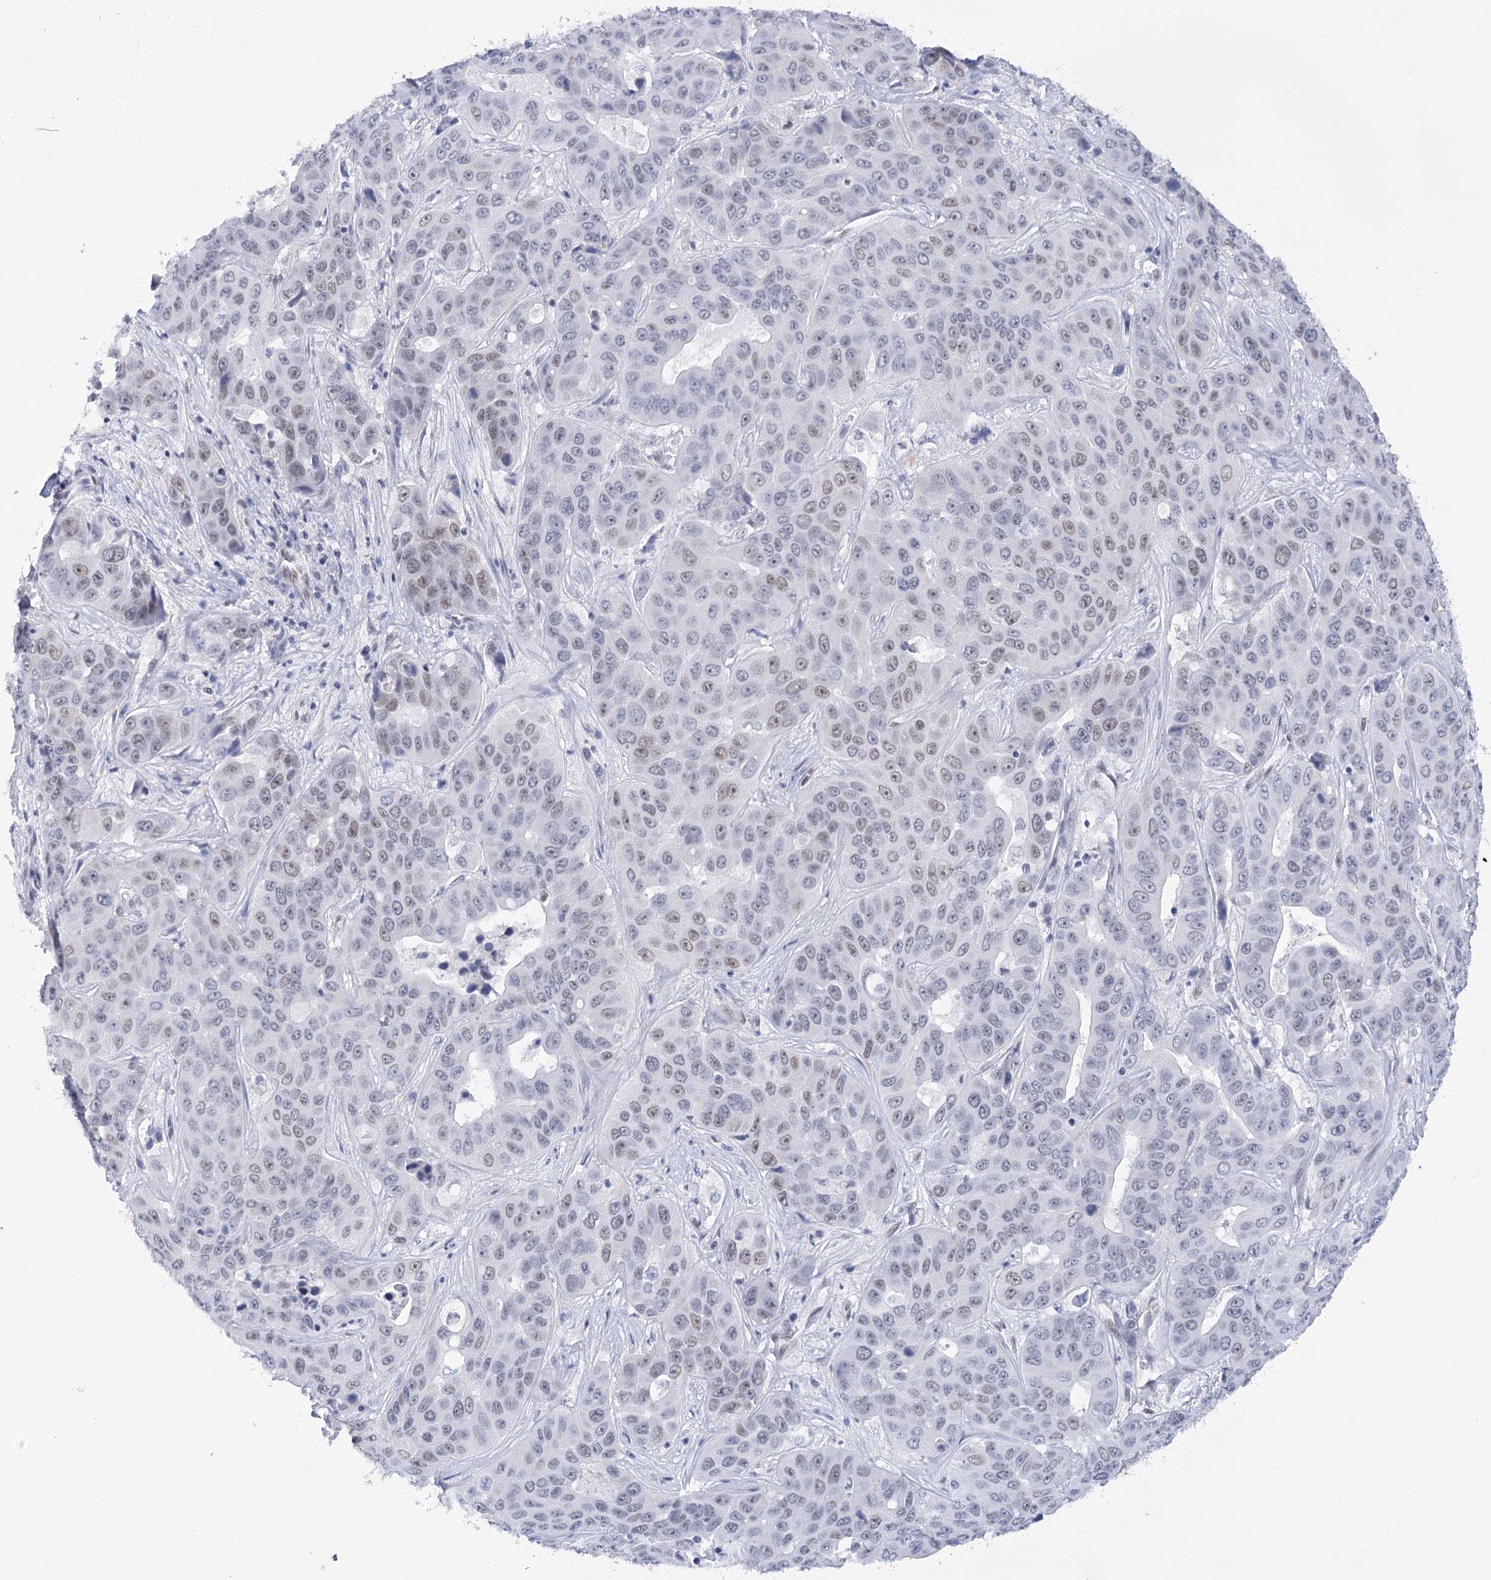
{"staining": {"intensity": "negative", "quantity": "none", "location": "none"}, "tissue": "liver cancer", "cell_type": "Tumor cells", "image_type": "cancer", "snomed": [{"axis": "morphology", "description": "Cholangiocarcinoma"}, {"axis": "topography", "description": "Liver"}], "caption": "Micrograph shows no protein staining in tumor cells of liver cancer (cholangiocarcinoma) tissue.", "gene": "HNRNPA0", "patient": {"sex": "female", "age": 52}}